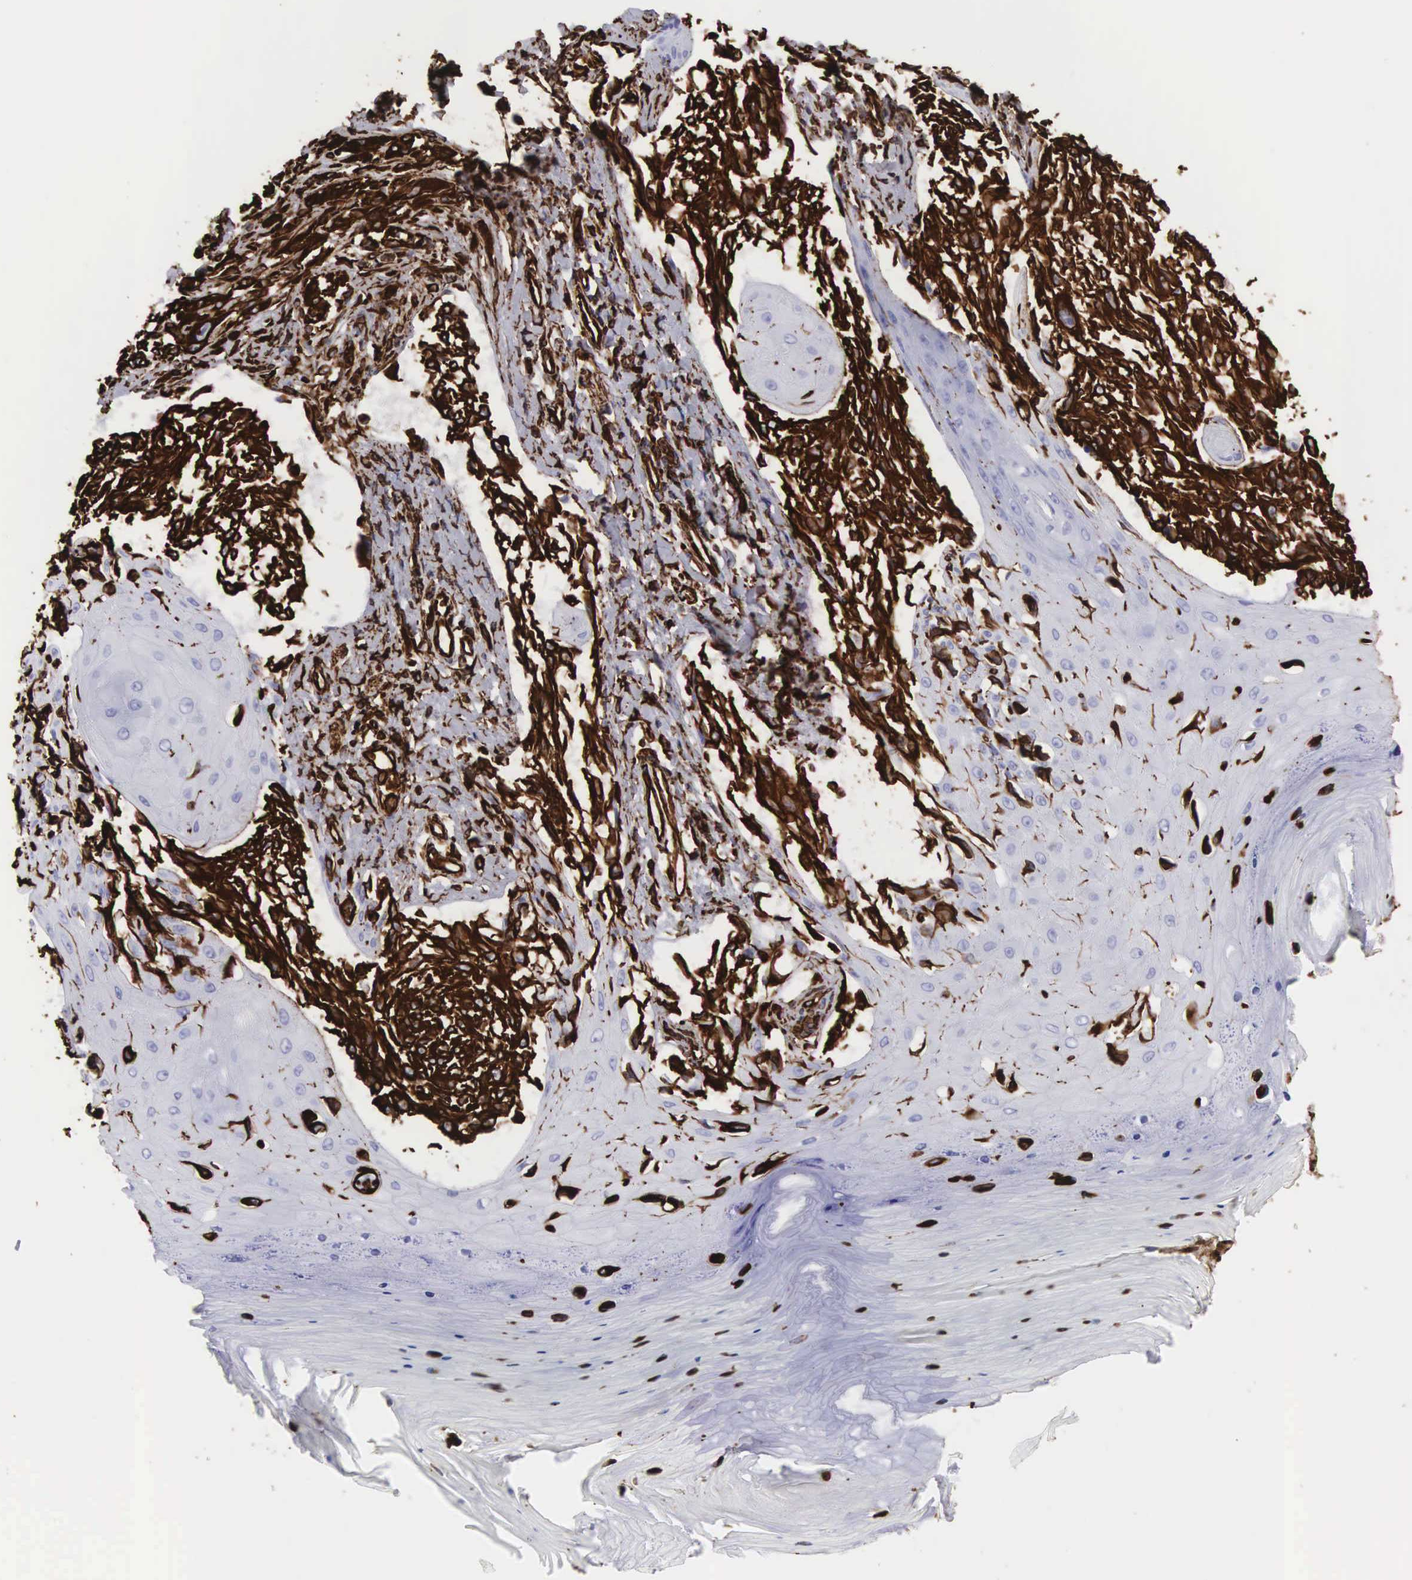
{"staining": {"intensity": "strong", "quantity": ">75%", "location": "cytoplasmic/membranous"}, "tissue": "melanoma", "cell_type": "Tumor cells", "image_type": "cancer", "snomed": [{"axis": "morphology", "description": "Malignant melanoma, NOS"}, {"axis": "topography", "description": "Skin"}], "caption": "Malignant melanoma stained with a protein marker reveals strong staining in tumor cells.", "gene": "VIM", "patient": {"sex": "female", "age": 82}}